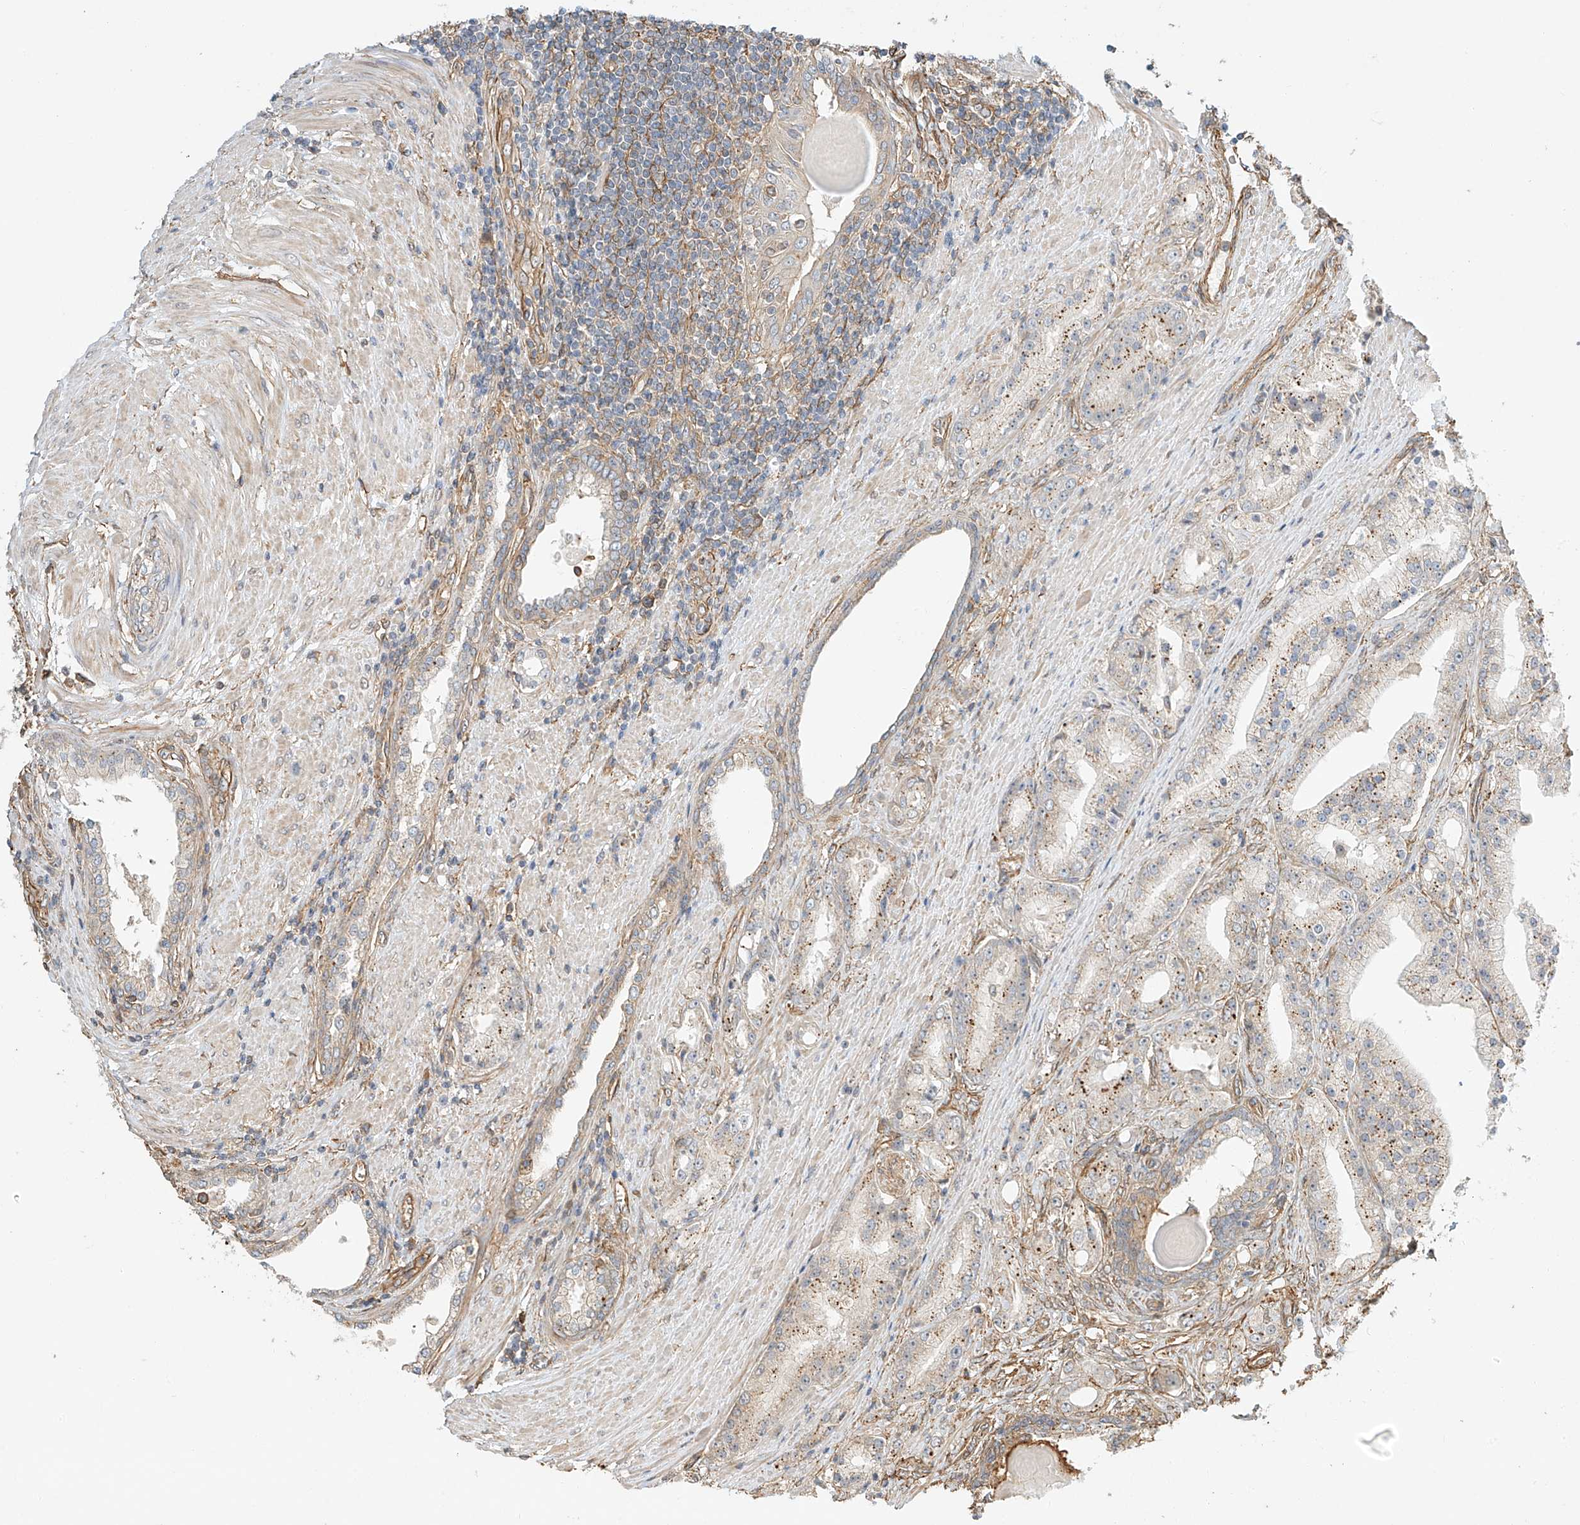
{"staining": {"intensity": "weak", "quantity": "25%-75%", "location": "cytoplasmic/membranous"}, "tissue": "prostate cancer", "cell_type": "Tumor cells", "image_type": "cancer", "snomed": [{"axis": "morphology", "description": "Adenocarcinoma, Low grade"}, {"axis": "topography", "description": "Prostate"}], "caption": "A brown stain highlights weak cytoplasmic/membranous staining of a protein in prostate cancer tumor cells.", "gene": "CSMD3", "patient": {"sex": "male", "age": 67}}